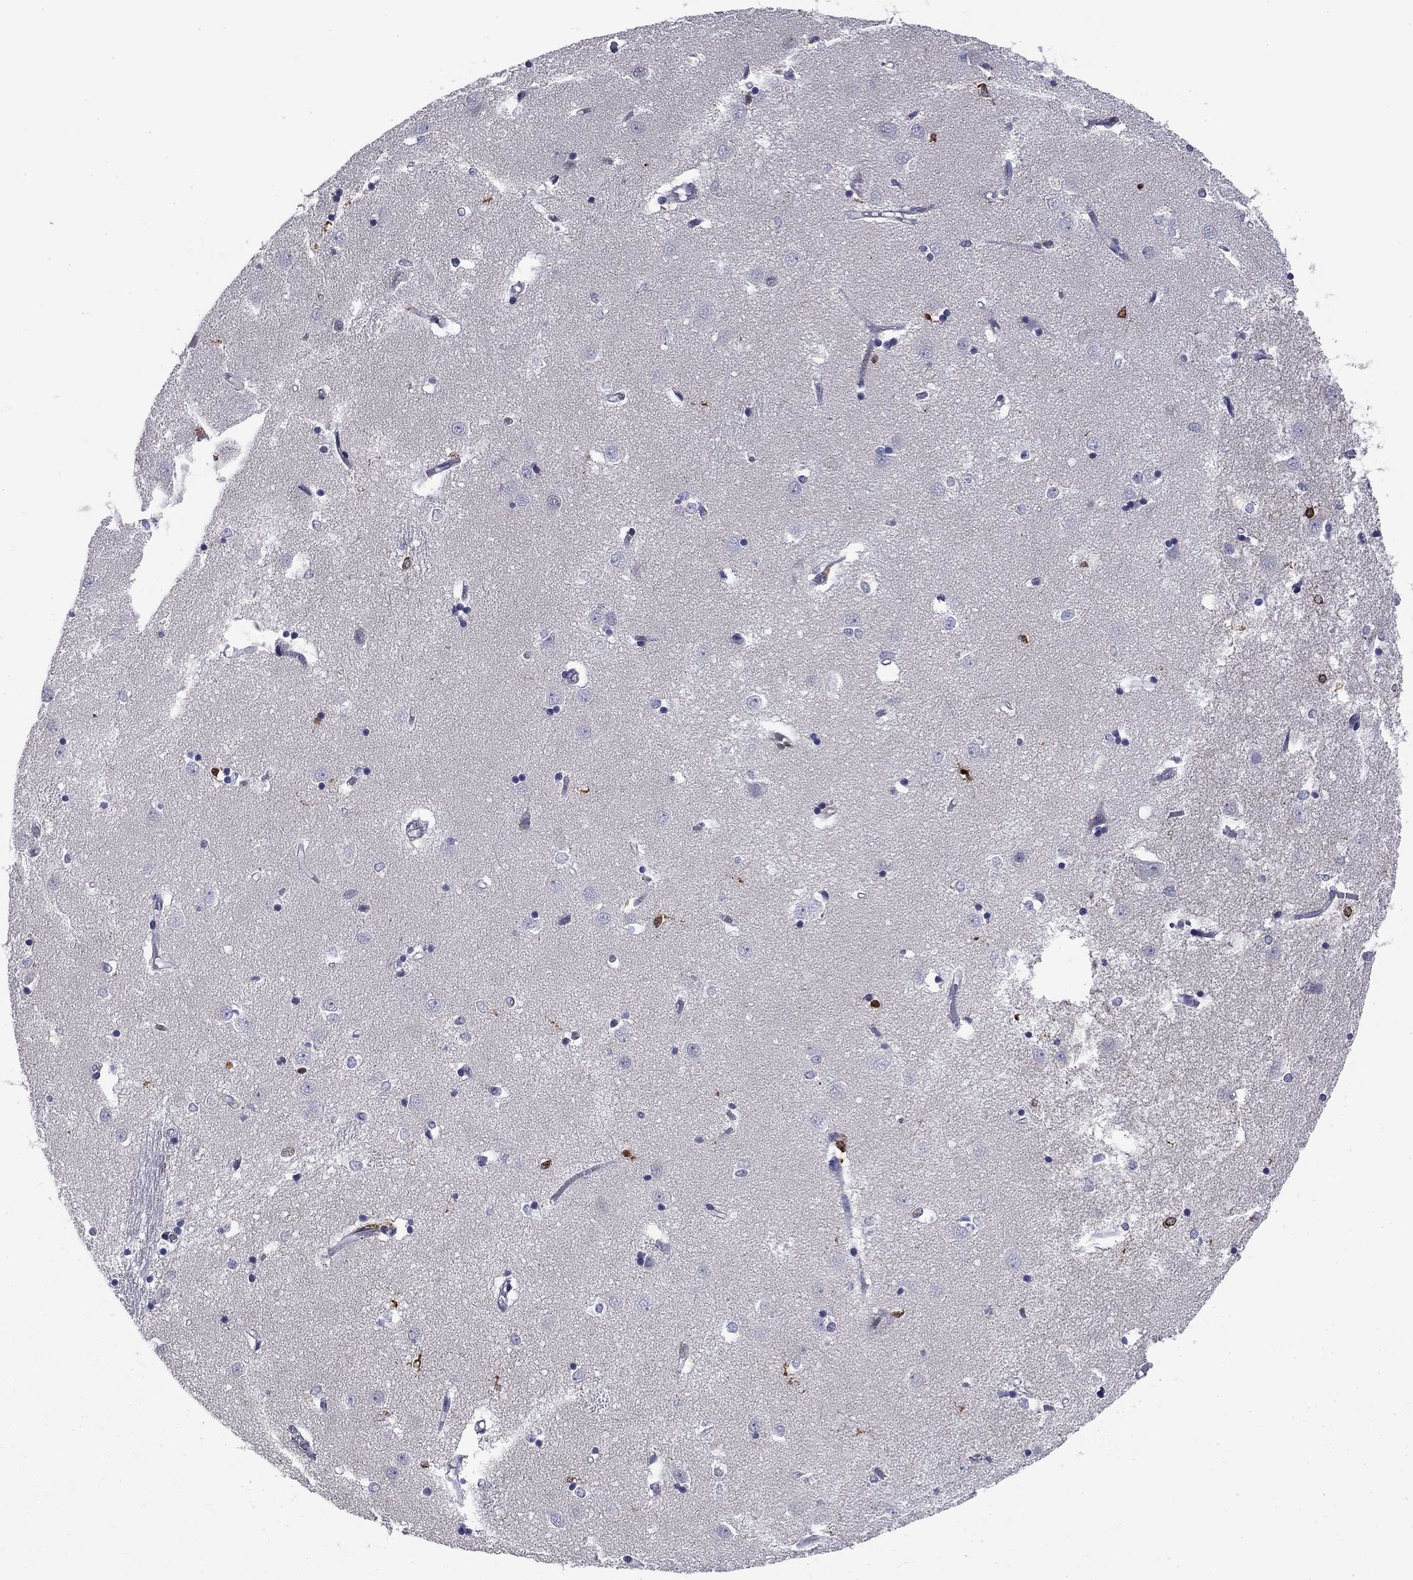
{"staining": {"intensity": "strong", "quantity": "<25%", "location": "cytoplasmic/membranous"}, "tissue": "caudate", "cell_type": "Glial cells", "image_type": "normal", "snomed": [{"axis": "morphology", "description": "Normal tissue, NOS"}, {"axis": "topography", "description": "Lateral ventricle wall"}], "caption": "A histopathology image of caudate stained for a protein demonstrates strong cytoplasmic/membranous brown staining in glial cells.", "gene": "PLCB2", "patient": {"sex": "male", "age": 54}}